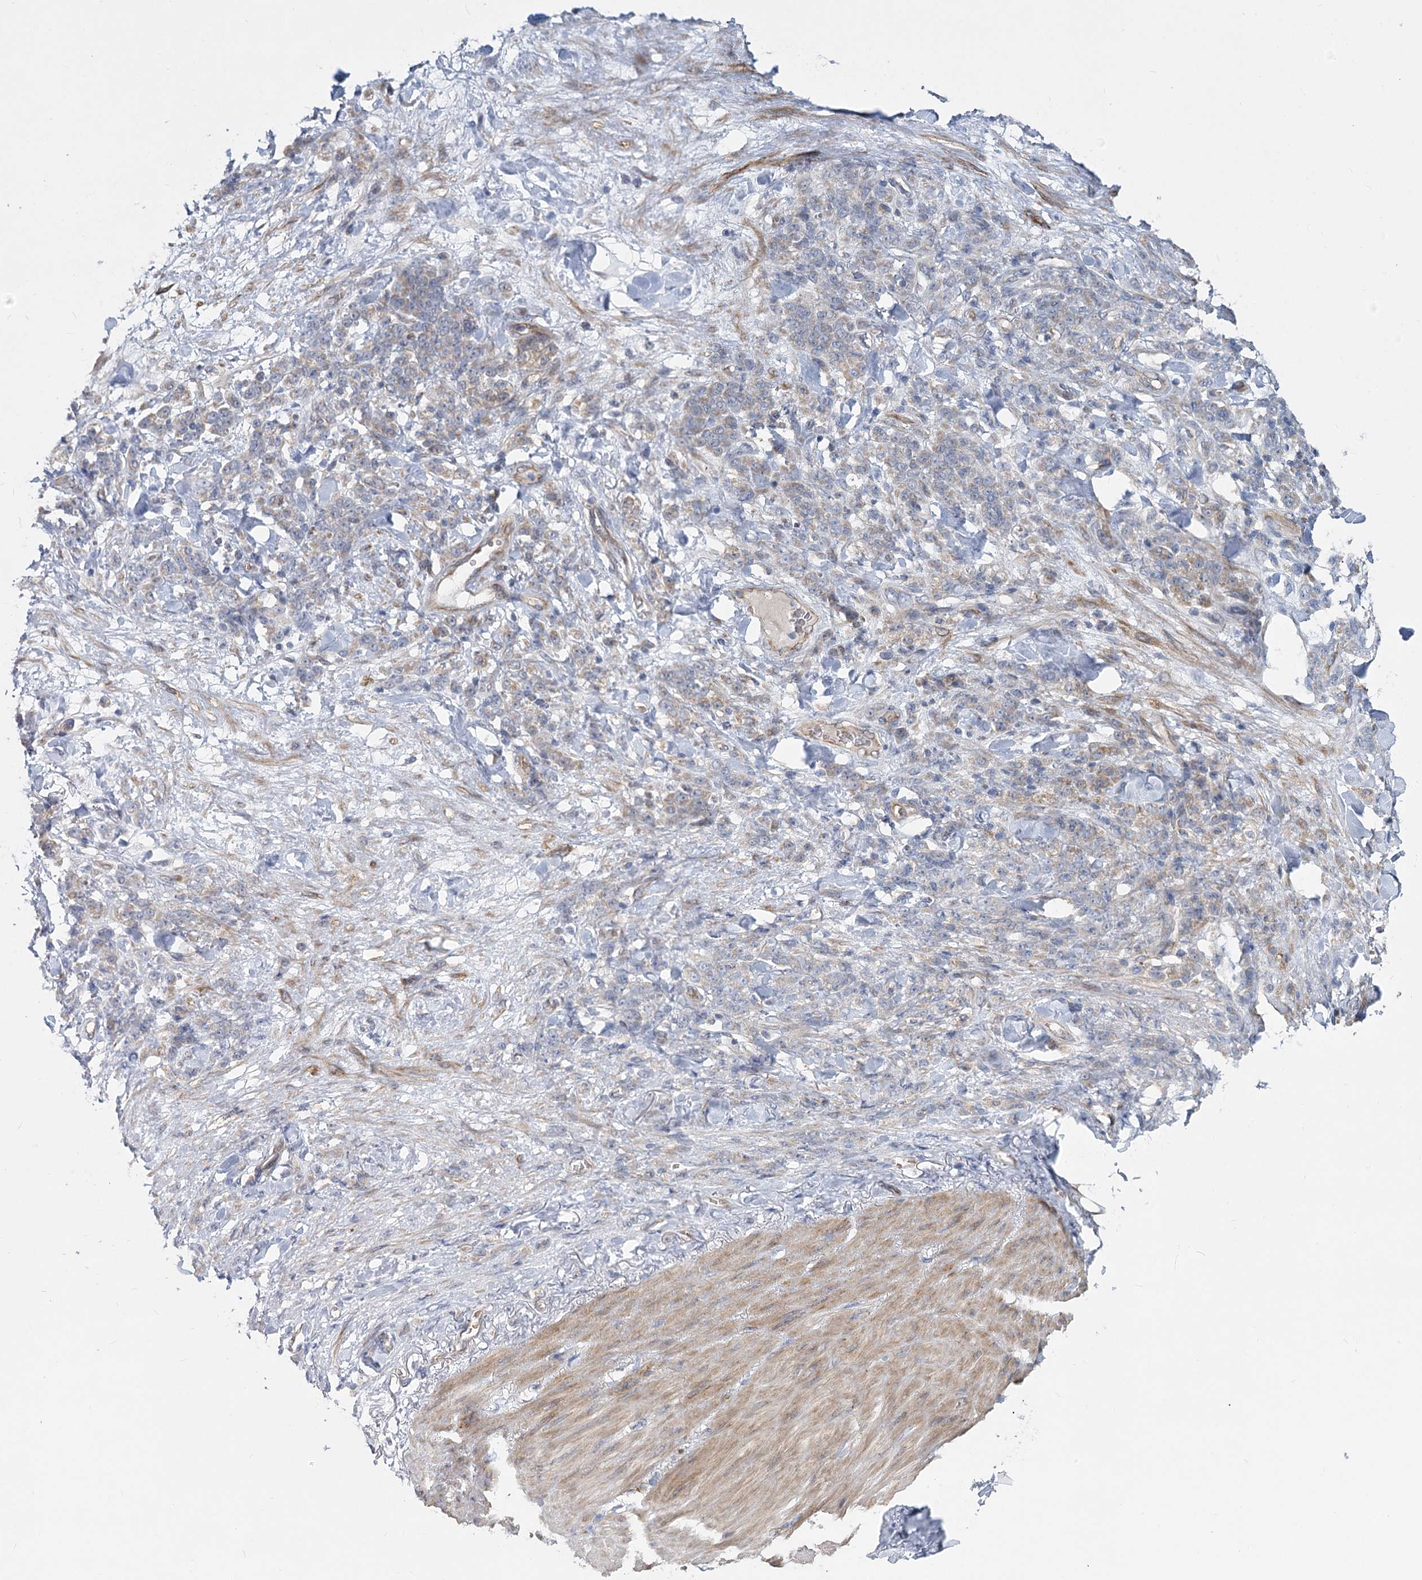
{"staining": {"intensity": "weak", "quantity": "<25%", "location": "cytoplasmic/membranous"}, "tissue": "stomach cancer", "cell_type": "Tumor cells", "image_type": "cancer", "snomed": [{"axis": "morphology", "description": "Normal tissue, NOS"}, {"axis": "morphology", "description": "Adenocarcinoma, NOS"}, {"axis": "topography", "description": "Stomach"}], "caption": "Protein analysis of stomach adenocarcinoma exhibits no significant positivity in tumor cells.", "gene": "CIB4", "patient": {"sex": "male", "age": 82}}